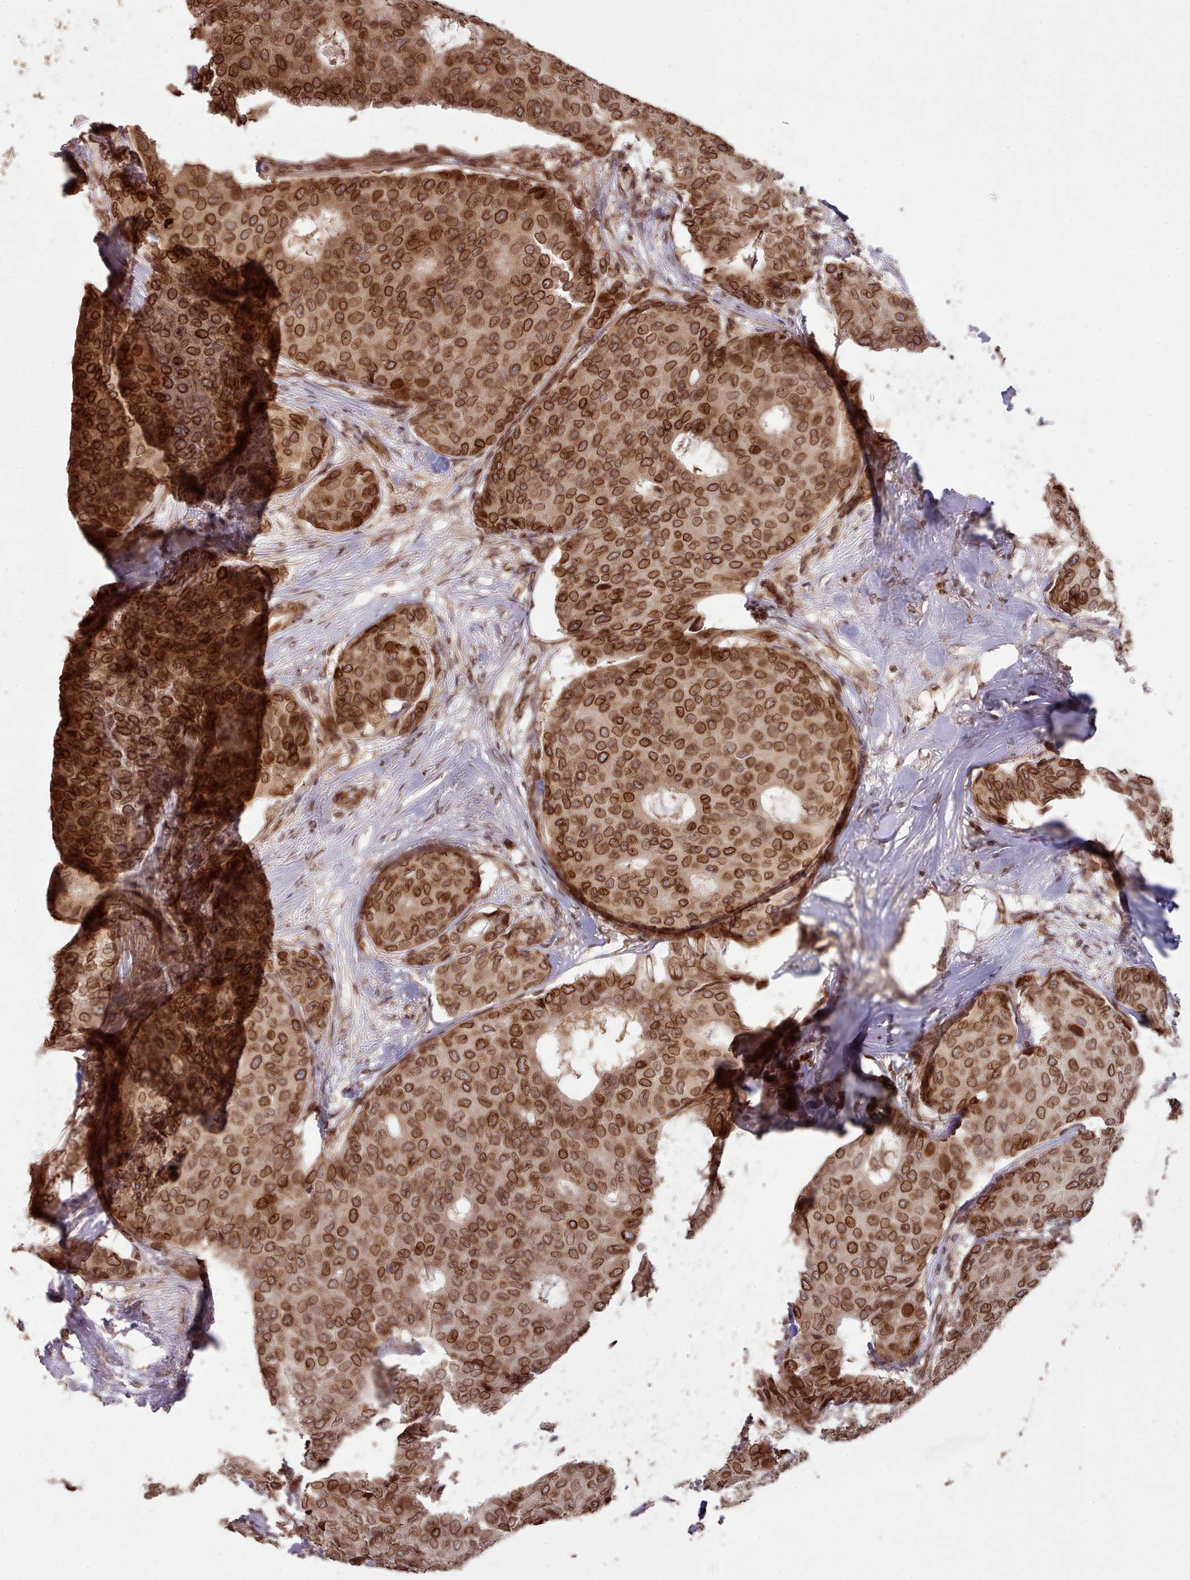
{"staining": {"intensity": "strong", "quantity": ">75%", "location": "cytoplasmic/membranous,nuclear"}, "tissue": "breast cancer", "cell_type": "Tumor cells", "image_type": "cancer", "snomed": [{"axis": "morphology", "description": "Duct carcinoma"}, {"axis": "topography", "description": "Breast"}], "caption": "Immunohistochemical staining of breast cancer demonstrates high levels of strong cytoplasmic/membranous and nuclear protein staining in approximately >75% of tumor cells. Ihc stains the protein in brown and the nuclei are stained blue.", "gene": "TOR1AIP1", "patient": {"sex": "female", "age": 75}}